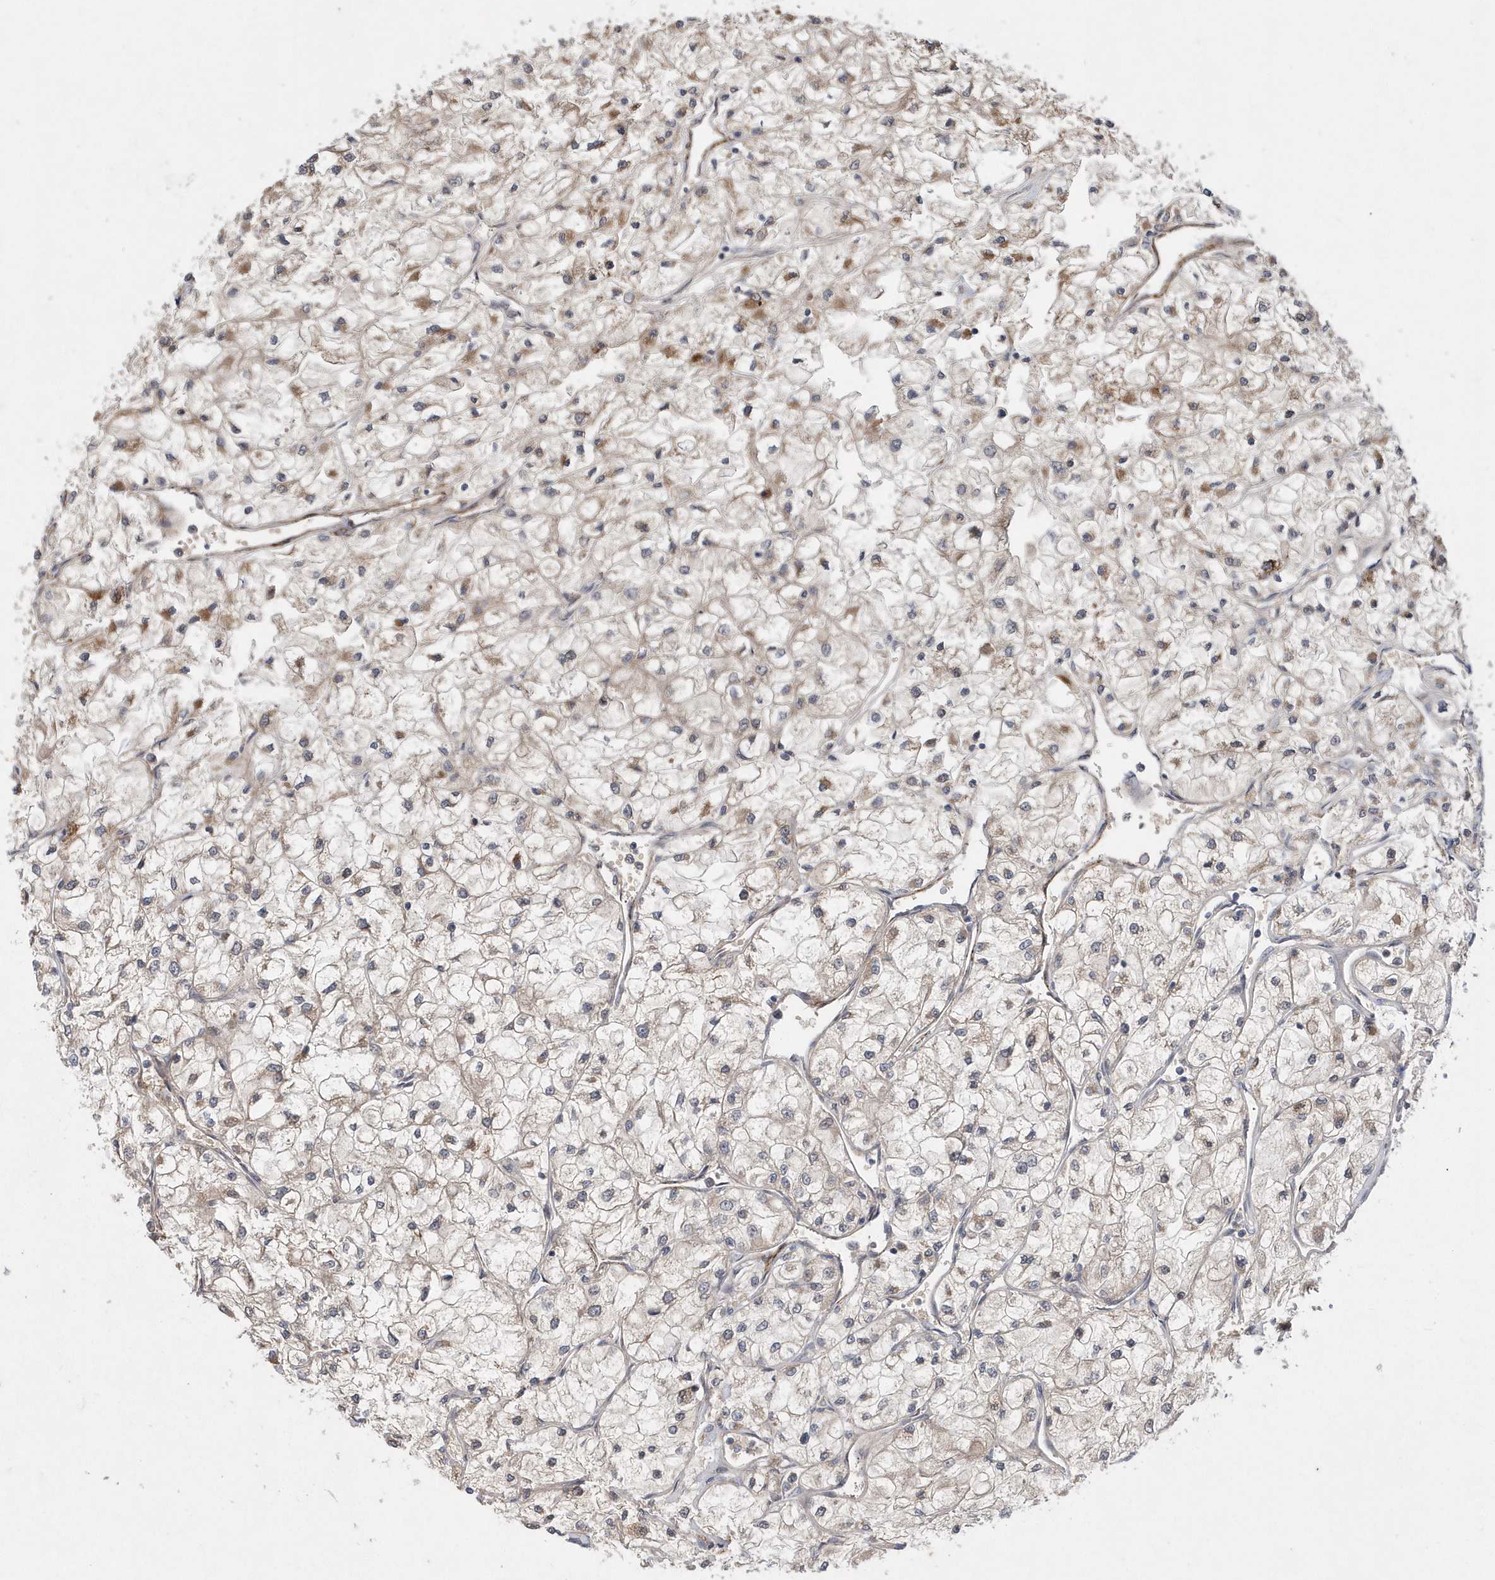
{"staining": {"intensity": "weak", "quantity": "25%-75%", "location": "cytoplasmic/membranous"}, "tissue": "renal cancer", "cell_type": "Tumor cells", "image_type": "cancer", "snomed": [{"axis": "morphology", "description": "Adenocarcinoma, NOS"}, {"axis": "topography", "description": "Kidney"}], "caption": "Immunohistochemistry image of neoplastic tissue: human renal adenocarcinoma stained using immunohistochemistry shows low levels of weak protein expression localized specifically in the cytoplasmic/membranous of tumor cells, appearing as a cytoplasmic/membranous brown color.", "gene": "HMGCS1", "patient": {"sex": "male", "age": 80}}